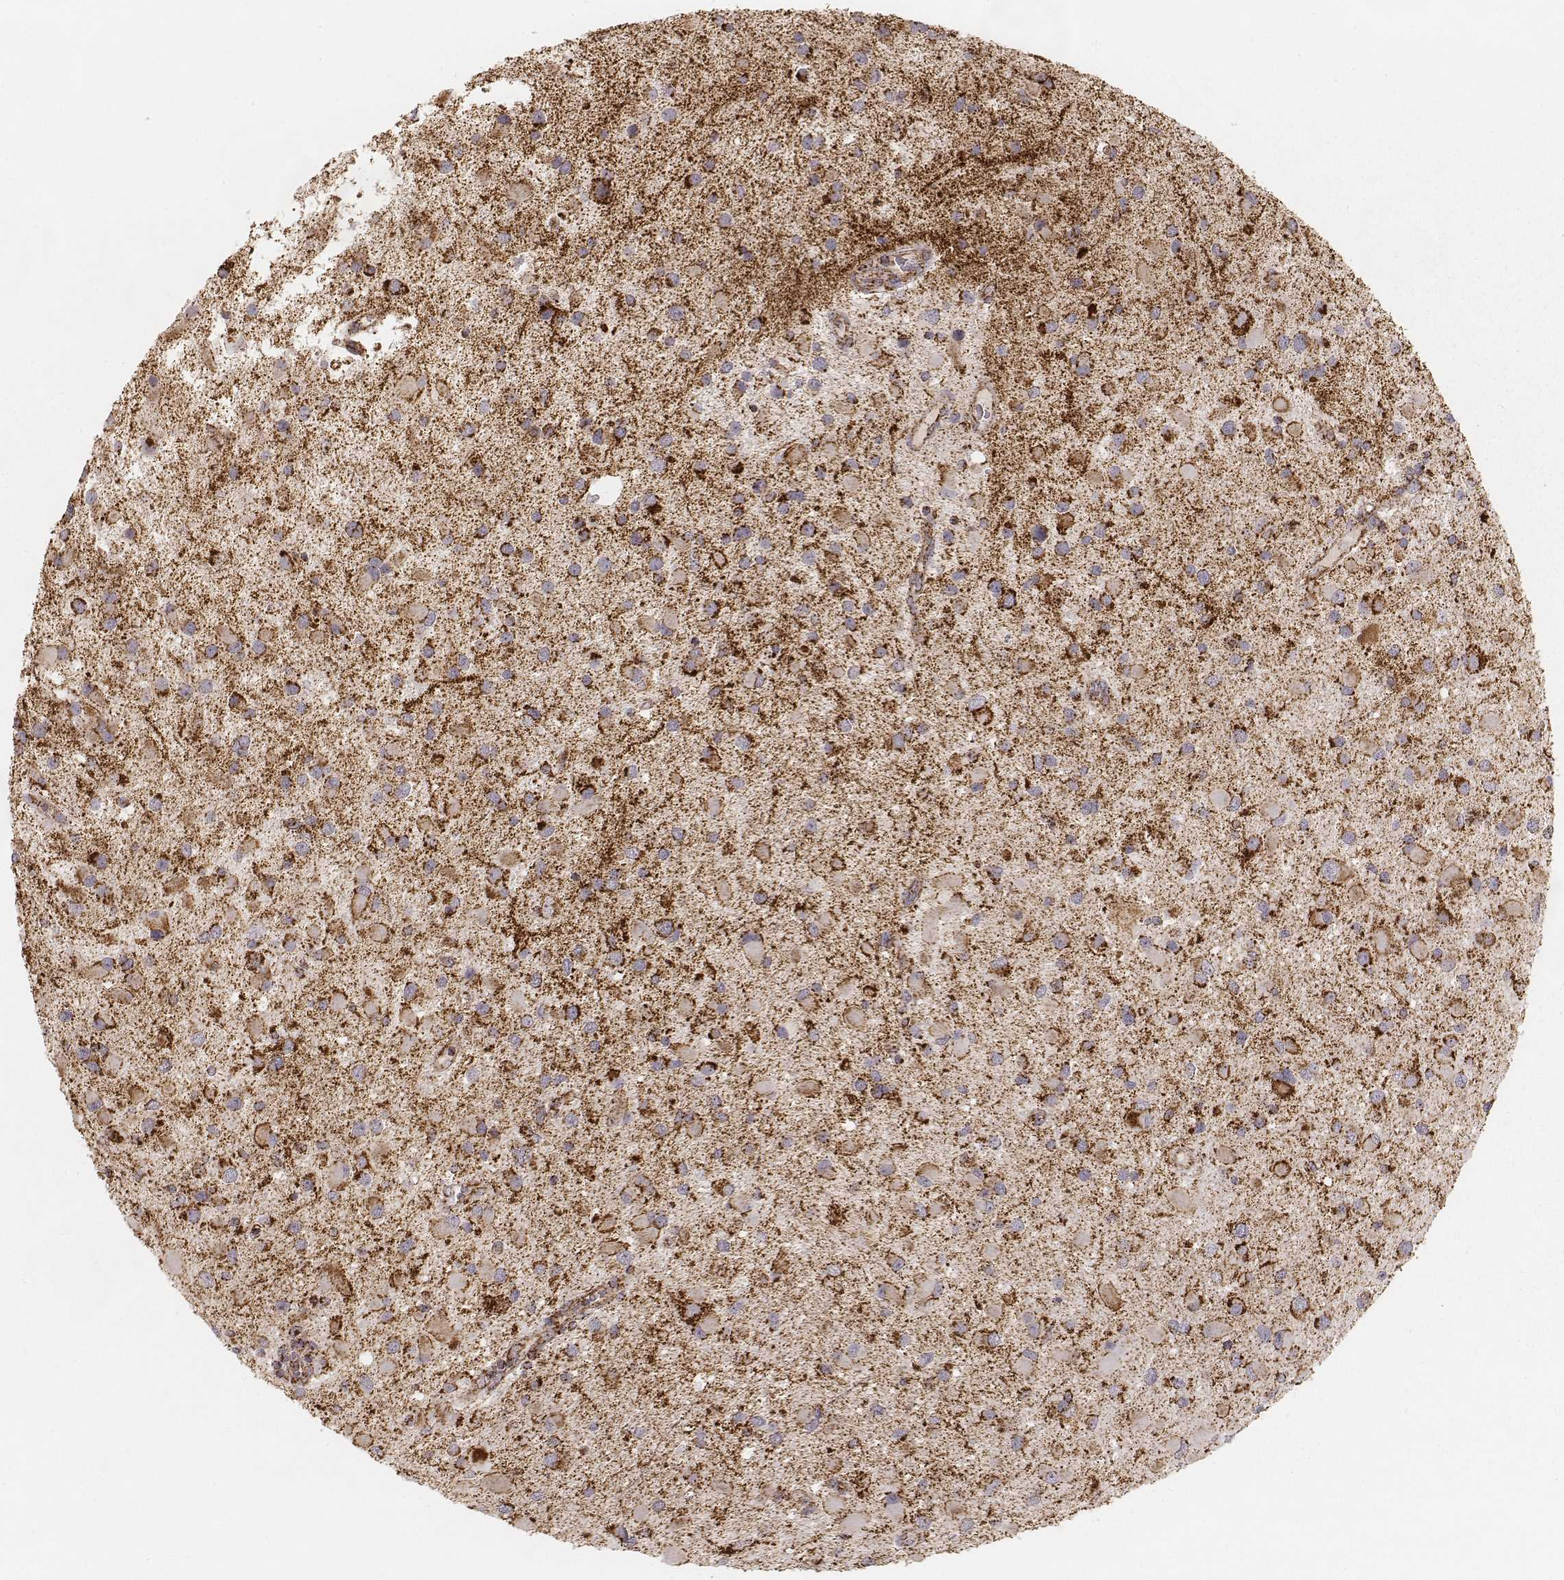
{"staining": {"intensity": "strong", "quantity": ">75%", "location": "cytoplasmic/membranous"}, "tissue": "glioma", "cell_type": "Tumor cells", "image_type": "cancer", "snomed": [{"axis": "morphology", "description": "Glioma, malignant, Low grade"}, {"axis": "topography", "description": "Brain"}], "caption": "The immunohistochemical stain highlights strong cytoplasmic/membranous positivity in tumor cells of glioma tissue.", "gene": "CS", "patient": {"sex": "female", "age": 32}}